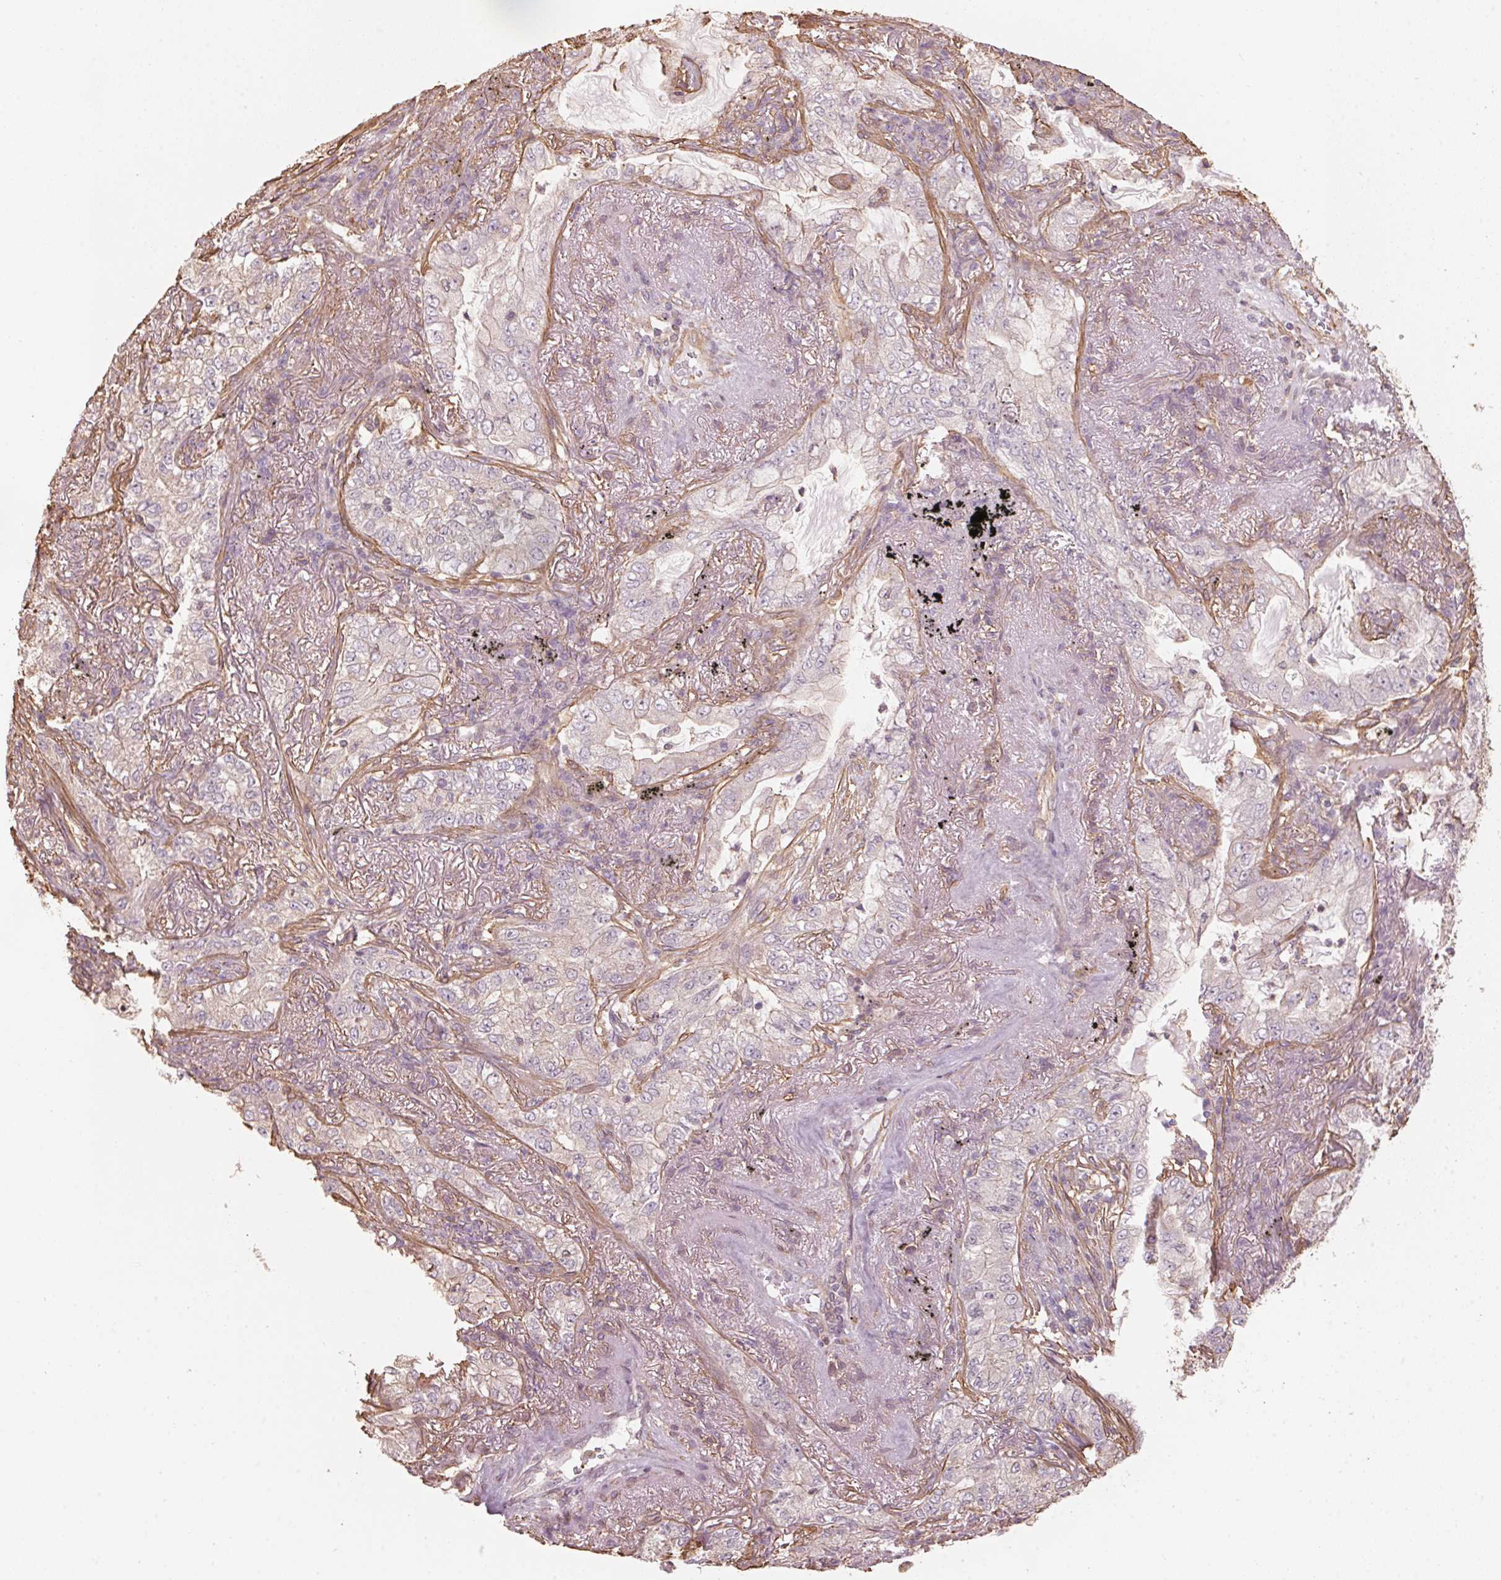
{"staining": {"intensity": "negative", "quantity": "none", "location": "none"}, "tissue": "lung cancer", "cell_type": "Tumor cells", "image_type": "cancer", "snomed": [{"axis": "morphology", "description": "Adenocarcinoma, NOS"}, {"axis": "topography", "description": "Lung"}], "caption": "There is no significant positivity in tumor cells of lung cancer.", "gene": "QDPR", "patient": {"sex": "female", "age": 73}}